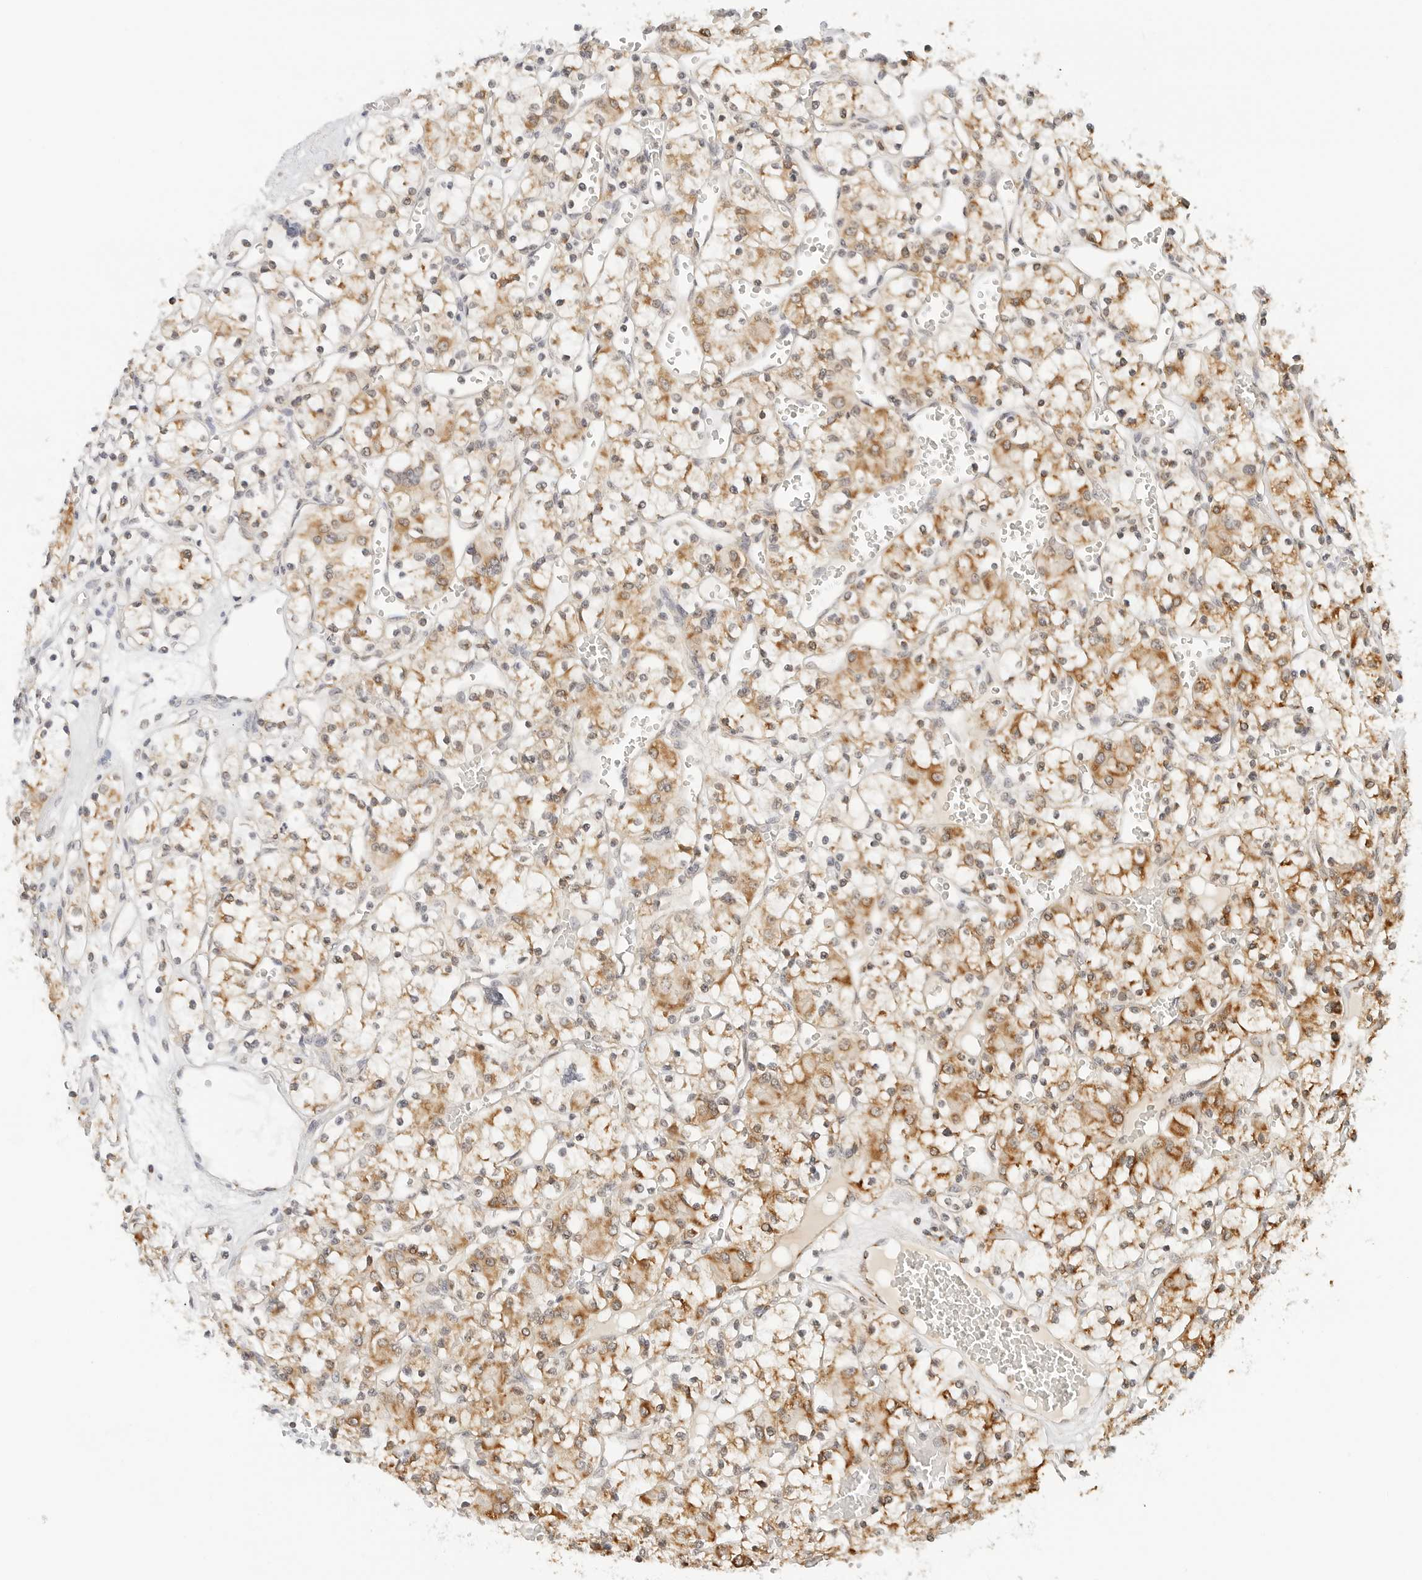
{"staining": {"intensity": "moderate", "quantity": ">75%", "location": "cytoplasmic/membranous"}, "tissue": "renal cancer", "cell_type": "Tumor cells", "image_type": "cancer", "snomed": [{"axis": "morphology", "description": "Adenocarcinoma, NOS"}, {"axis": "topography", "description": "Kidney"}], "caption": "Immunohistochemistry (DAB) staining of human renal adenocarcinoma exhibits moderate cytoplasmic/membranous protein positivity in approximately >75% of tumor cells. Using DAB (3,3'-diaminobenzidine) (brown) and hematoxylin (blue) stains, captured at high magnification using brightfield microscopy.", "gene": "ATL1", "patient": {"sex": "female", "age": 59}}